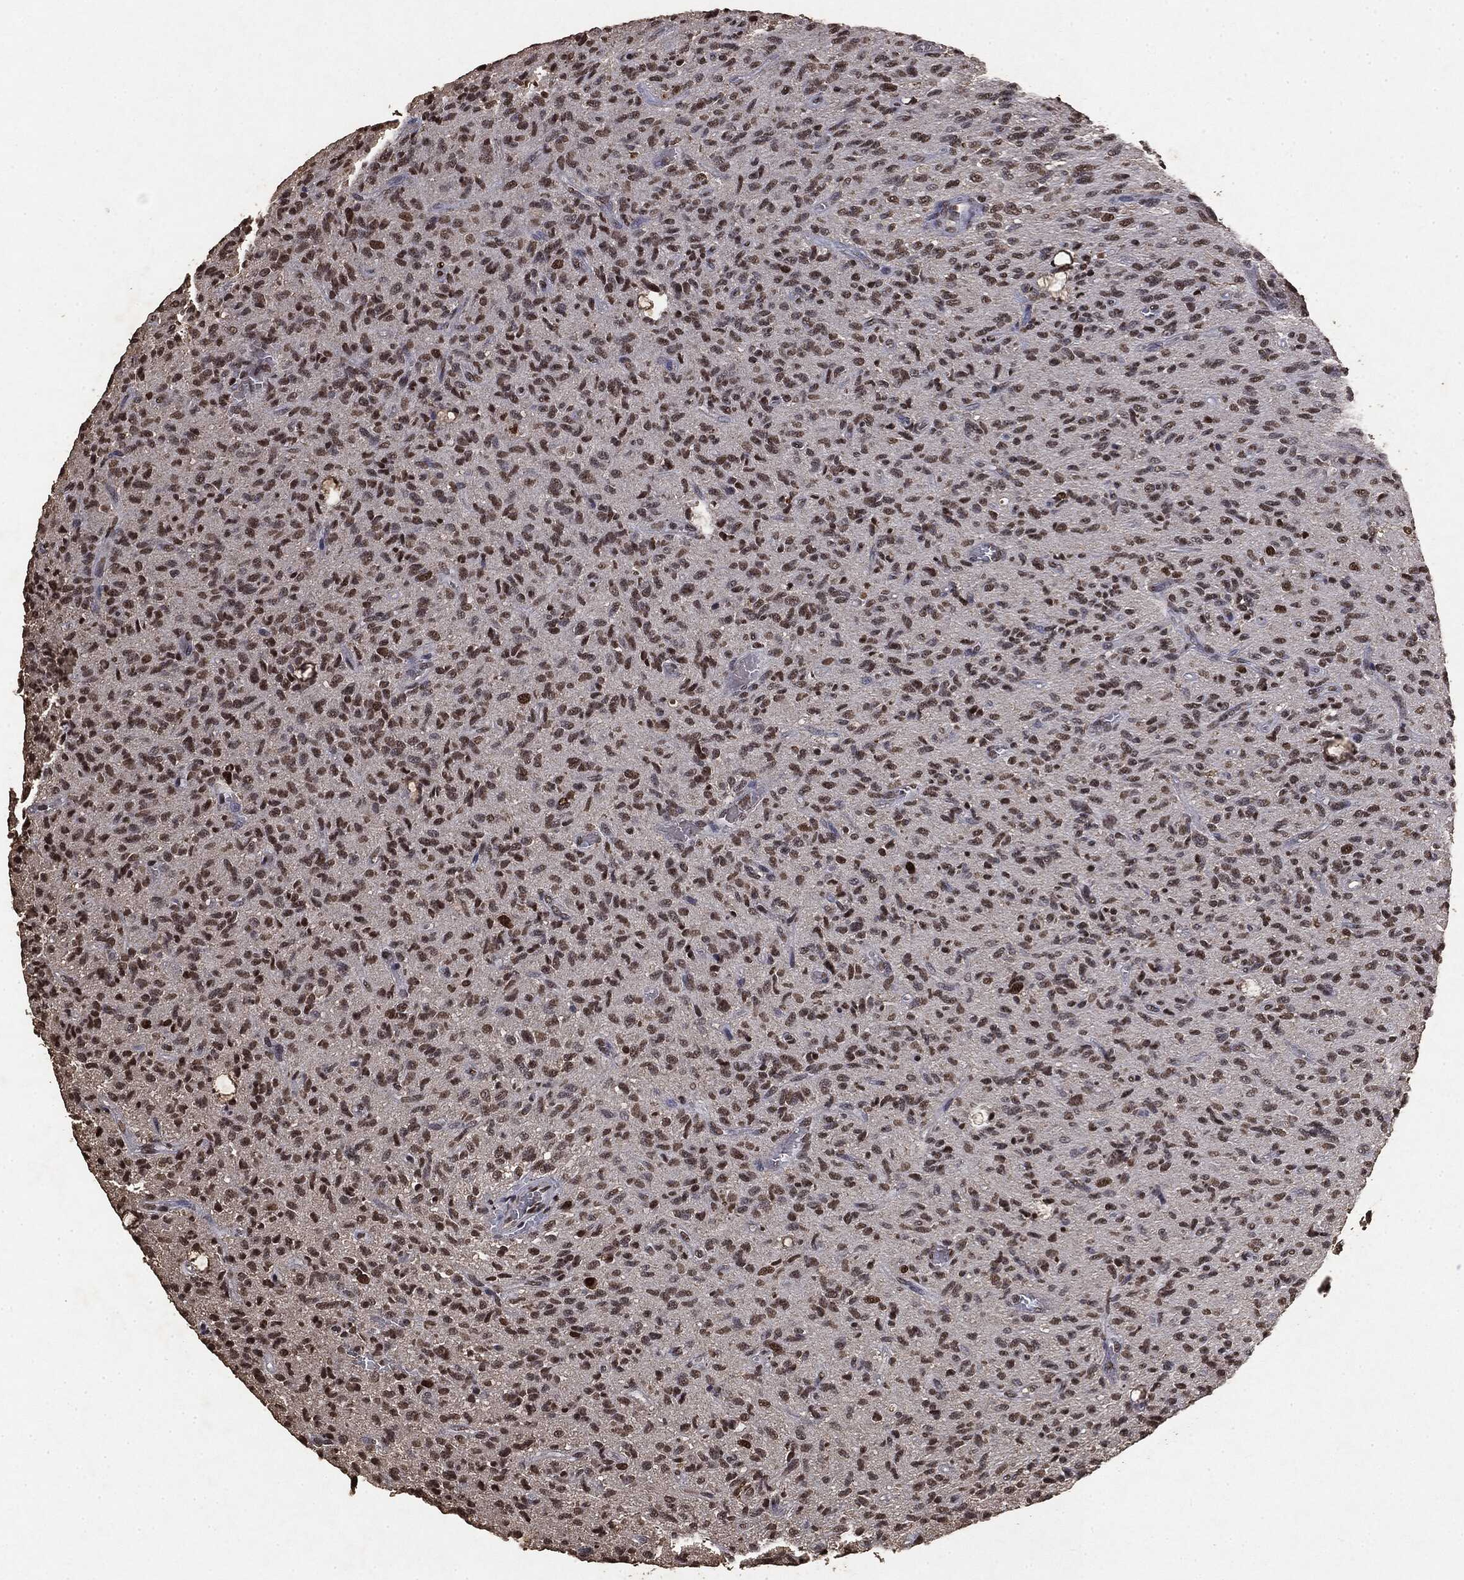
{"staining": {"intensity": "weak", "quantity": ">75%", "location": "nuclear"}, "tissue": "glioma", "cell_type": "Tumor cells", "image_type": "cancer", "snomed": [{"axis": "morphology", "description": "Glioma, malignant, High grade"}, {"axis": "topography", "description": "Brain"}], "caption": "Glioma stained for a protein (brown) demonstrates weak nuclear positive staining in approximately >75% of tumor cells.", "gene": "RAD18", "patient": {"sex": "male", "age": 64}}